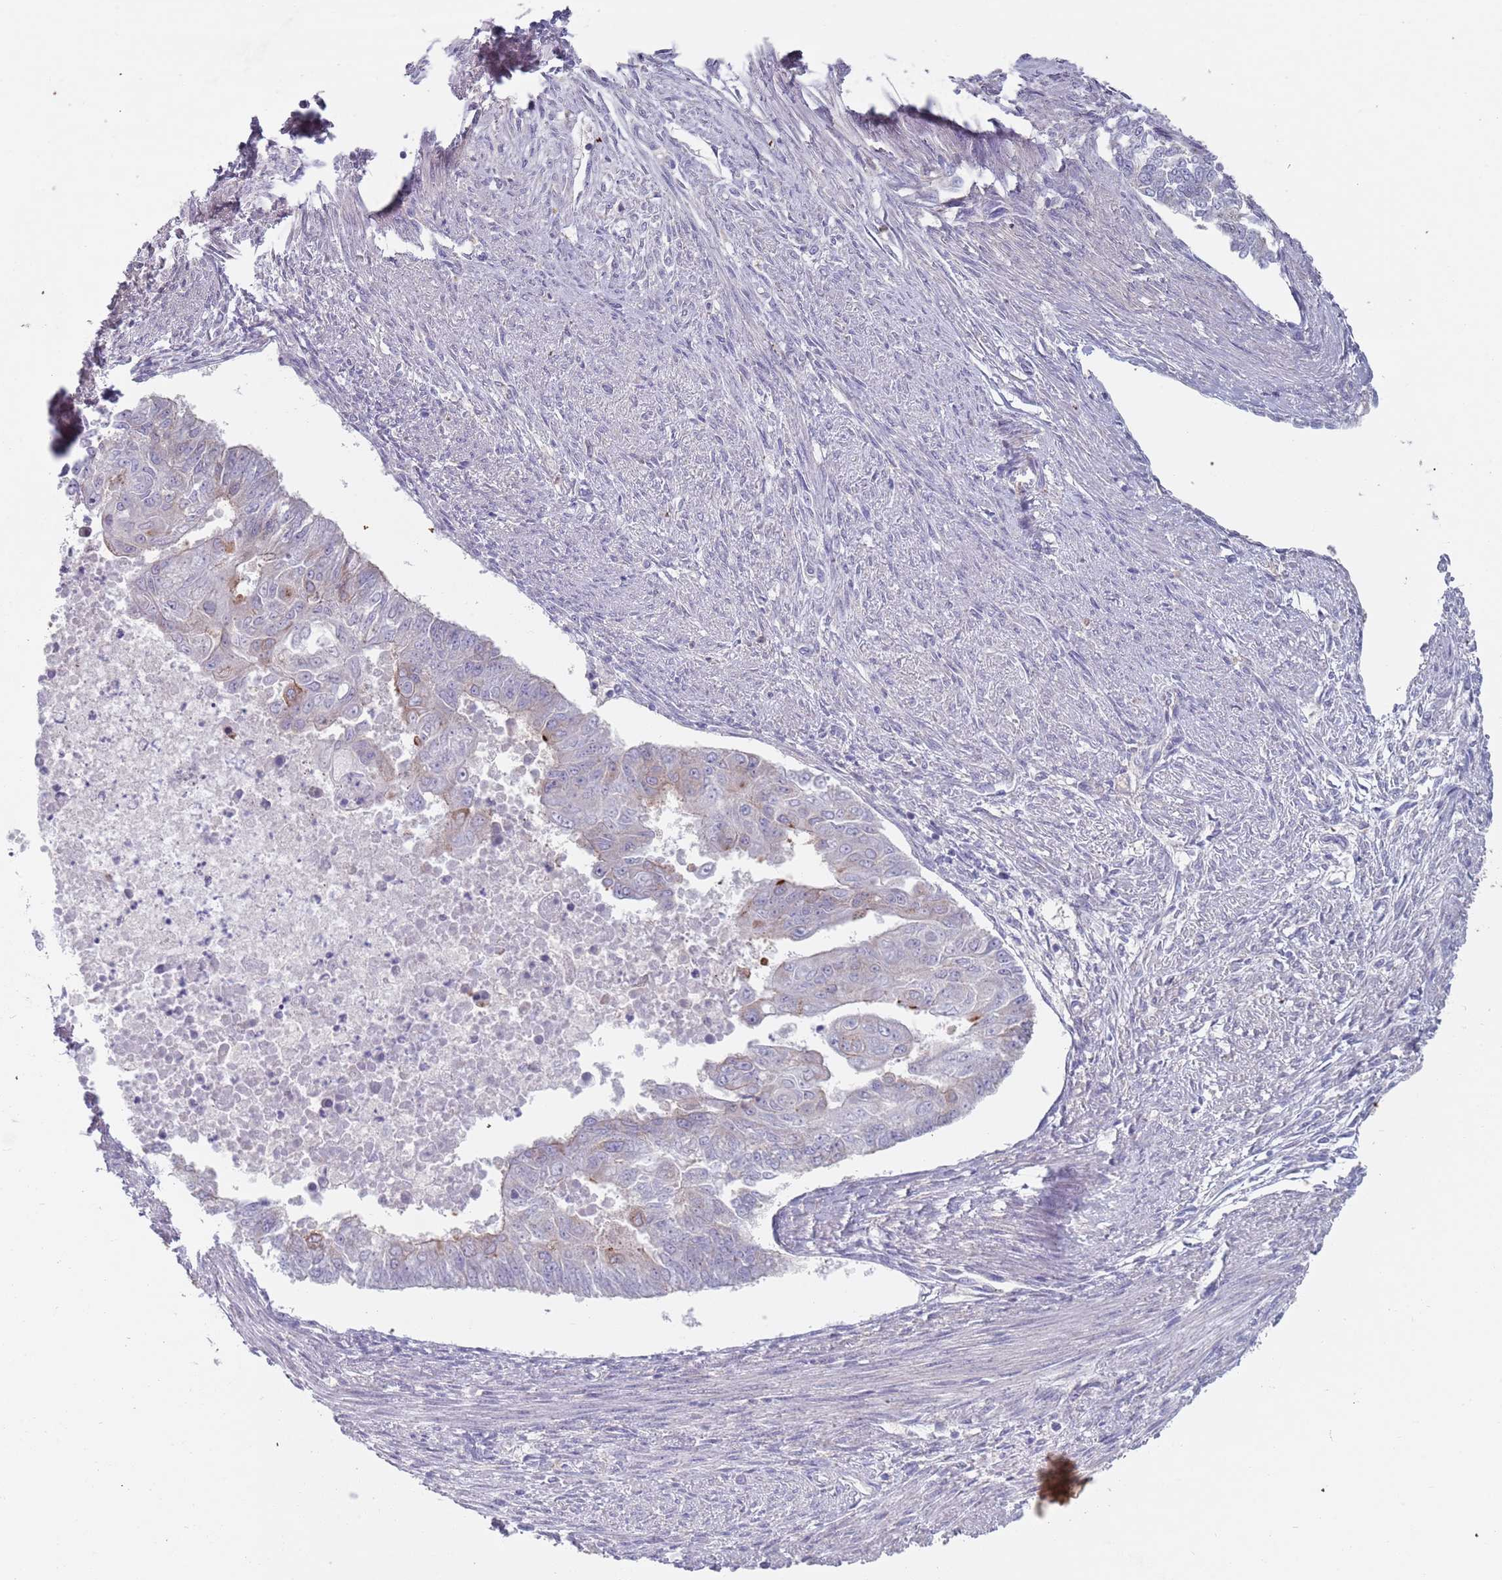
{"staining": {"intensity": "negative", "quantity": "none", "location": "none"}, "tissue": "endometrial cancer", "cell_type": "Tumor cells", "image_type": "cancer", "snomed": [{"axis": "morphology", "description": "Adenocarcinoma, NOS"}, {"axis": "topography", "description": "Endometrium"}], "caption": "Tumor cells are negative for brown protein staining in endometrial adenocarcinoma. (DAB (3,3'-diaminobenzidine) immunohistochemistry (IHC) with hematoxylin counter stain).", "gene": "APPL2", "patient": {"sex": "female", "age": 32}}